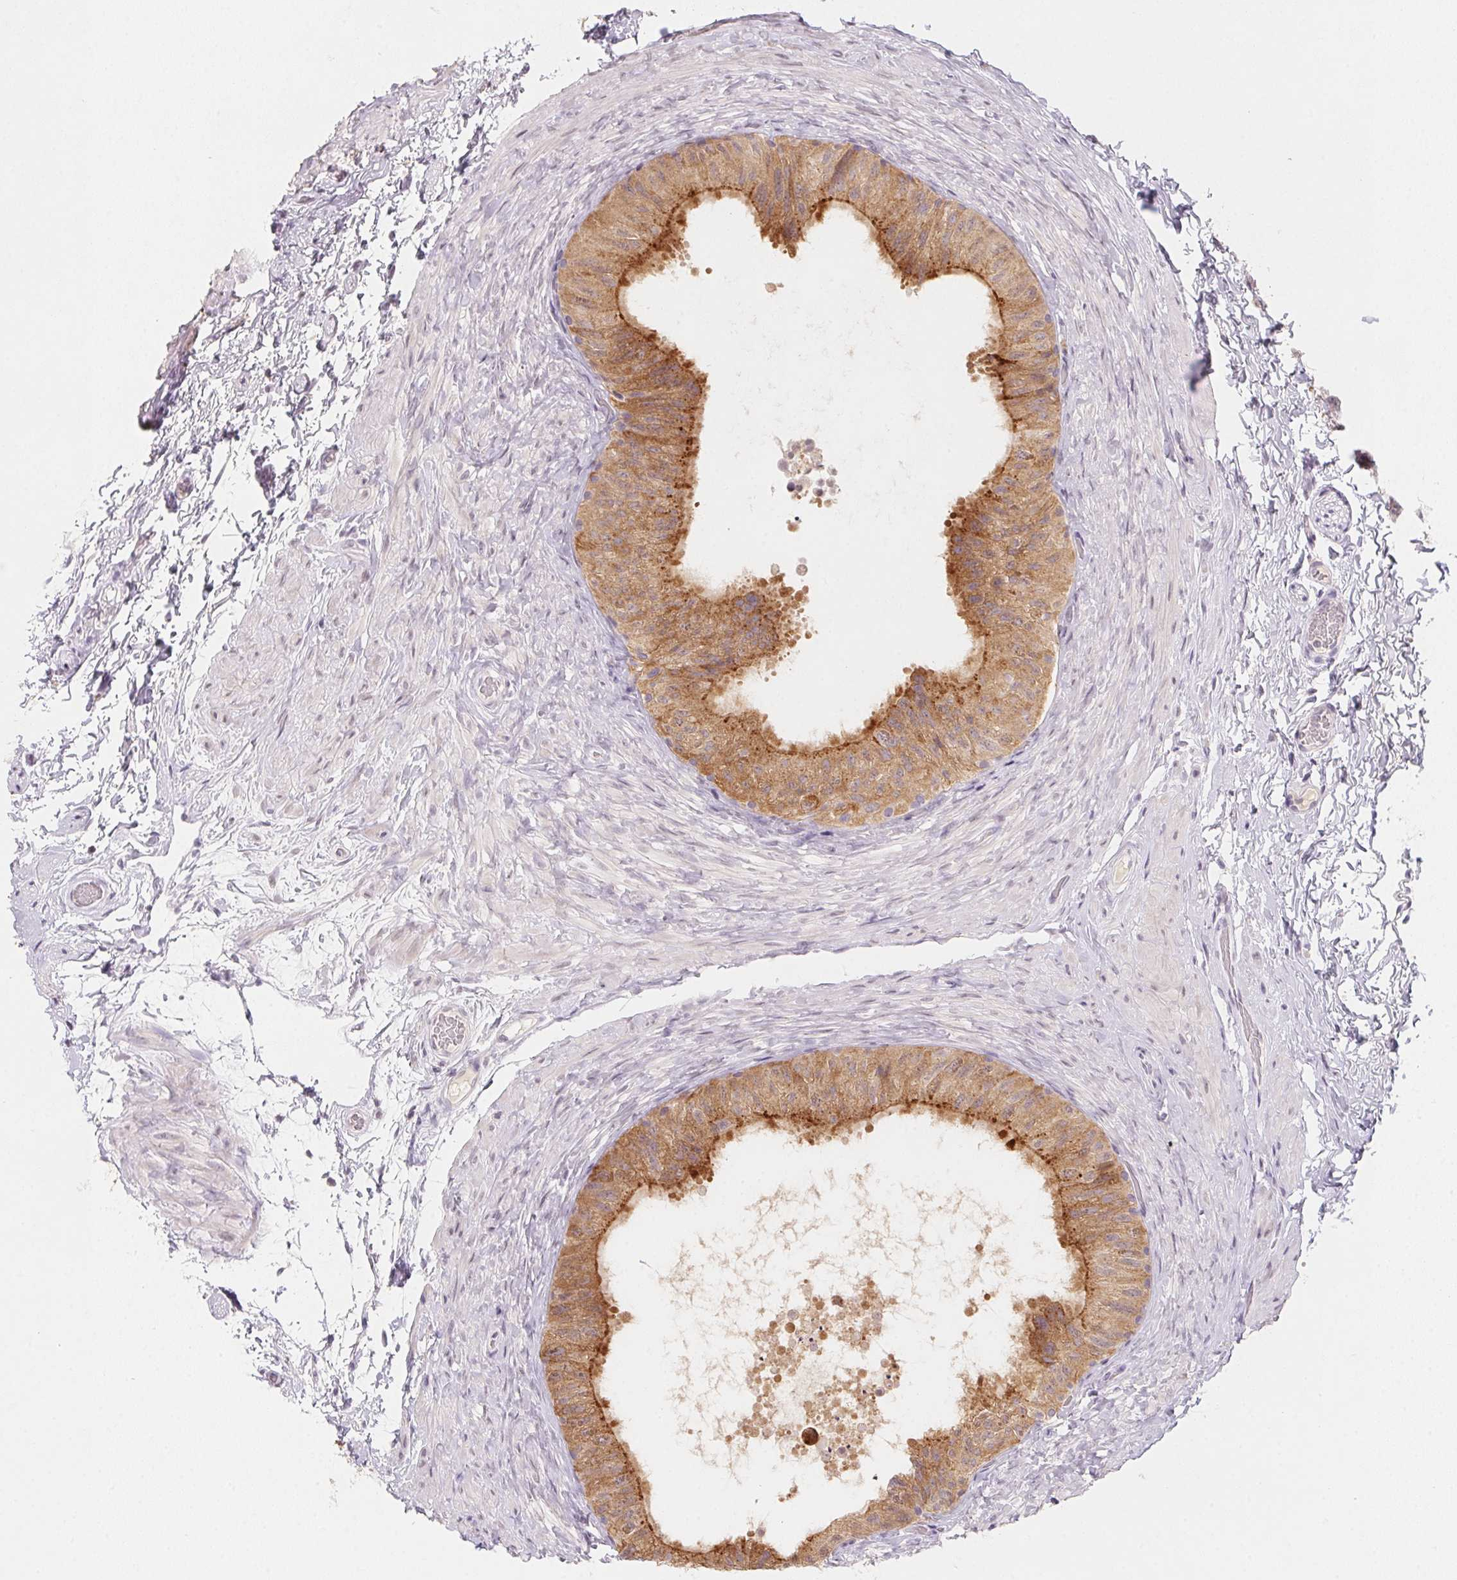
{"staining": {"intensity": "moderate", "quantity": ">75%", "location": "cytoplasmic/membranous"}, "tissue": "epididymis", "cell_type": "Glandular cells", "image_type": "normal", "snomed": [{"axis": "morphology", "description": "Normal tissue, NOS"}, {"axis": "topography", "description": "Epididymis, spermatic cord, NOS"}, {"axis": "topography", "description": "Epididymis"}], "caption": "High-magnification brightfield microscopy of normal epididymis stained with DAB (3,3'-diaminobenzidine) (brown) and counterstained with hematoxylin (blue). glandular cells exhibit moderate cytoplasmic/membranous positivity is seen in approximately>75% of cells.", "gene": "SLC6A18", "patient": {"sex": "male", "age": 31}}